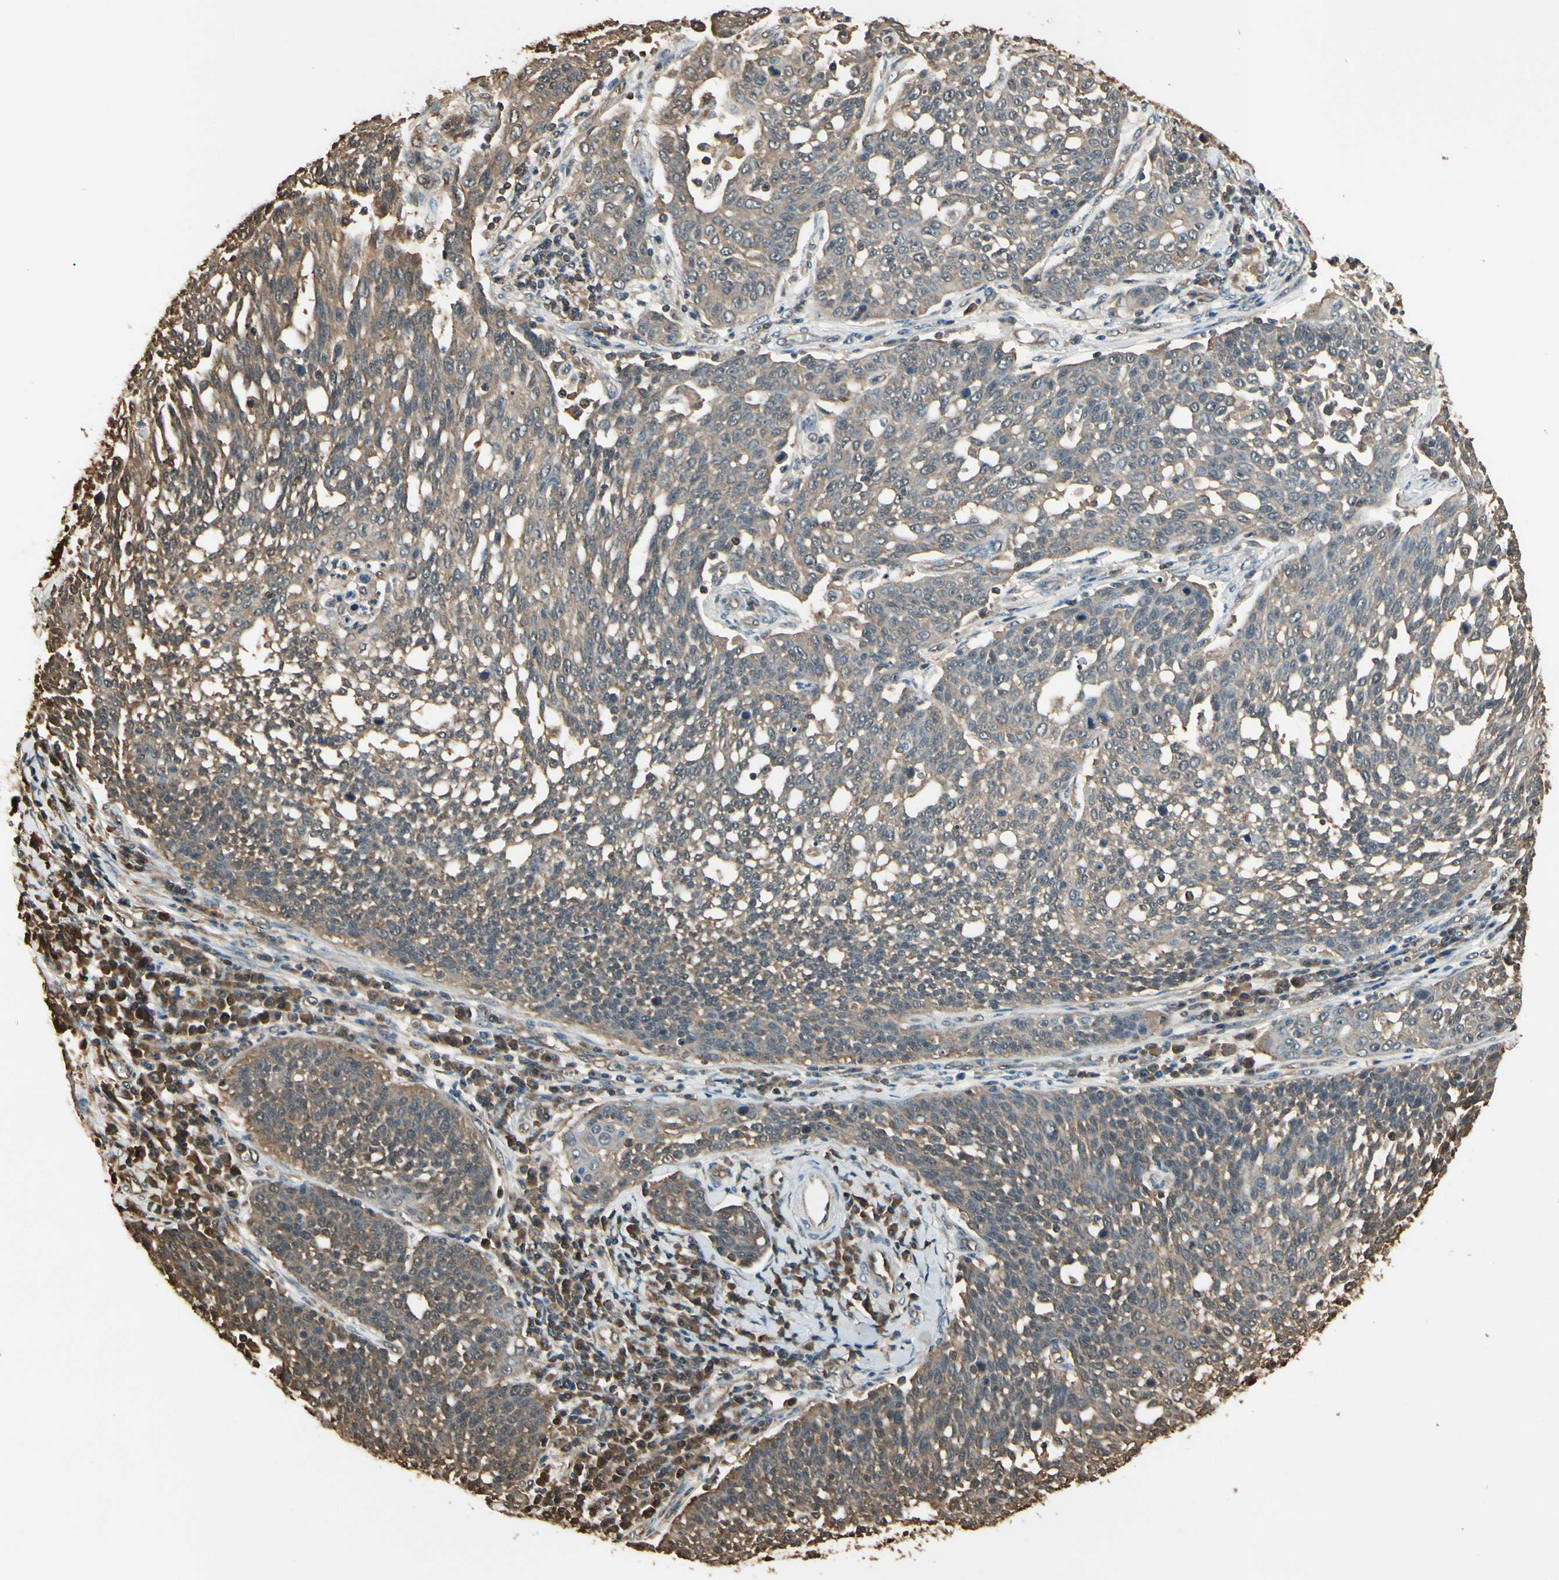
{"staining": {"intensity": "weak", "quantity": ">75%", "location": "cytoplasmic/membranous"}, "tissue": "cervical cancer", "cell_type": "Tumor cells", "image_type": "cancer", "snomed": [{"axis": "morphology", "description": "Squamous cell carcinoma, NOS"}, {"axis": "topography", "description": "Cervix"}], "caption": "Protein expression analysis of cervical cancer (squamous cell carcinoma) displays weak cytoplasmic/membranous positivity in approximately >75% of tumor cells. (Brightfield microscopy of DAB IHC at high magnification).", "gene": "YWHAE", "patient": {"sex": "female", "age": 34}}